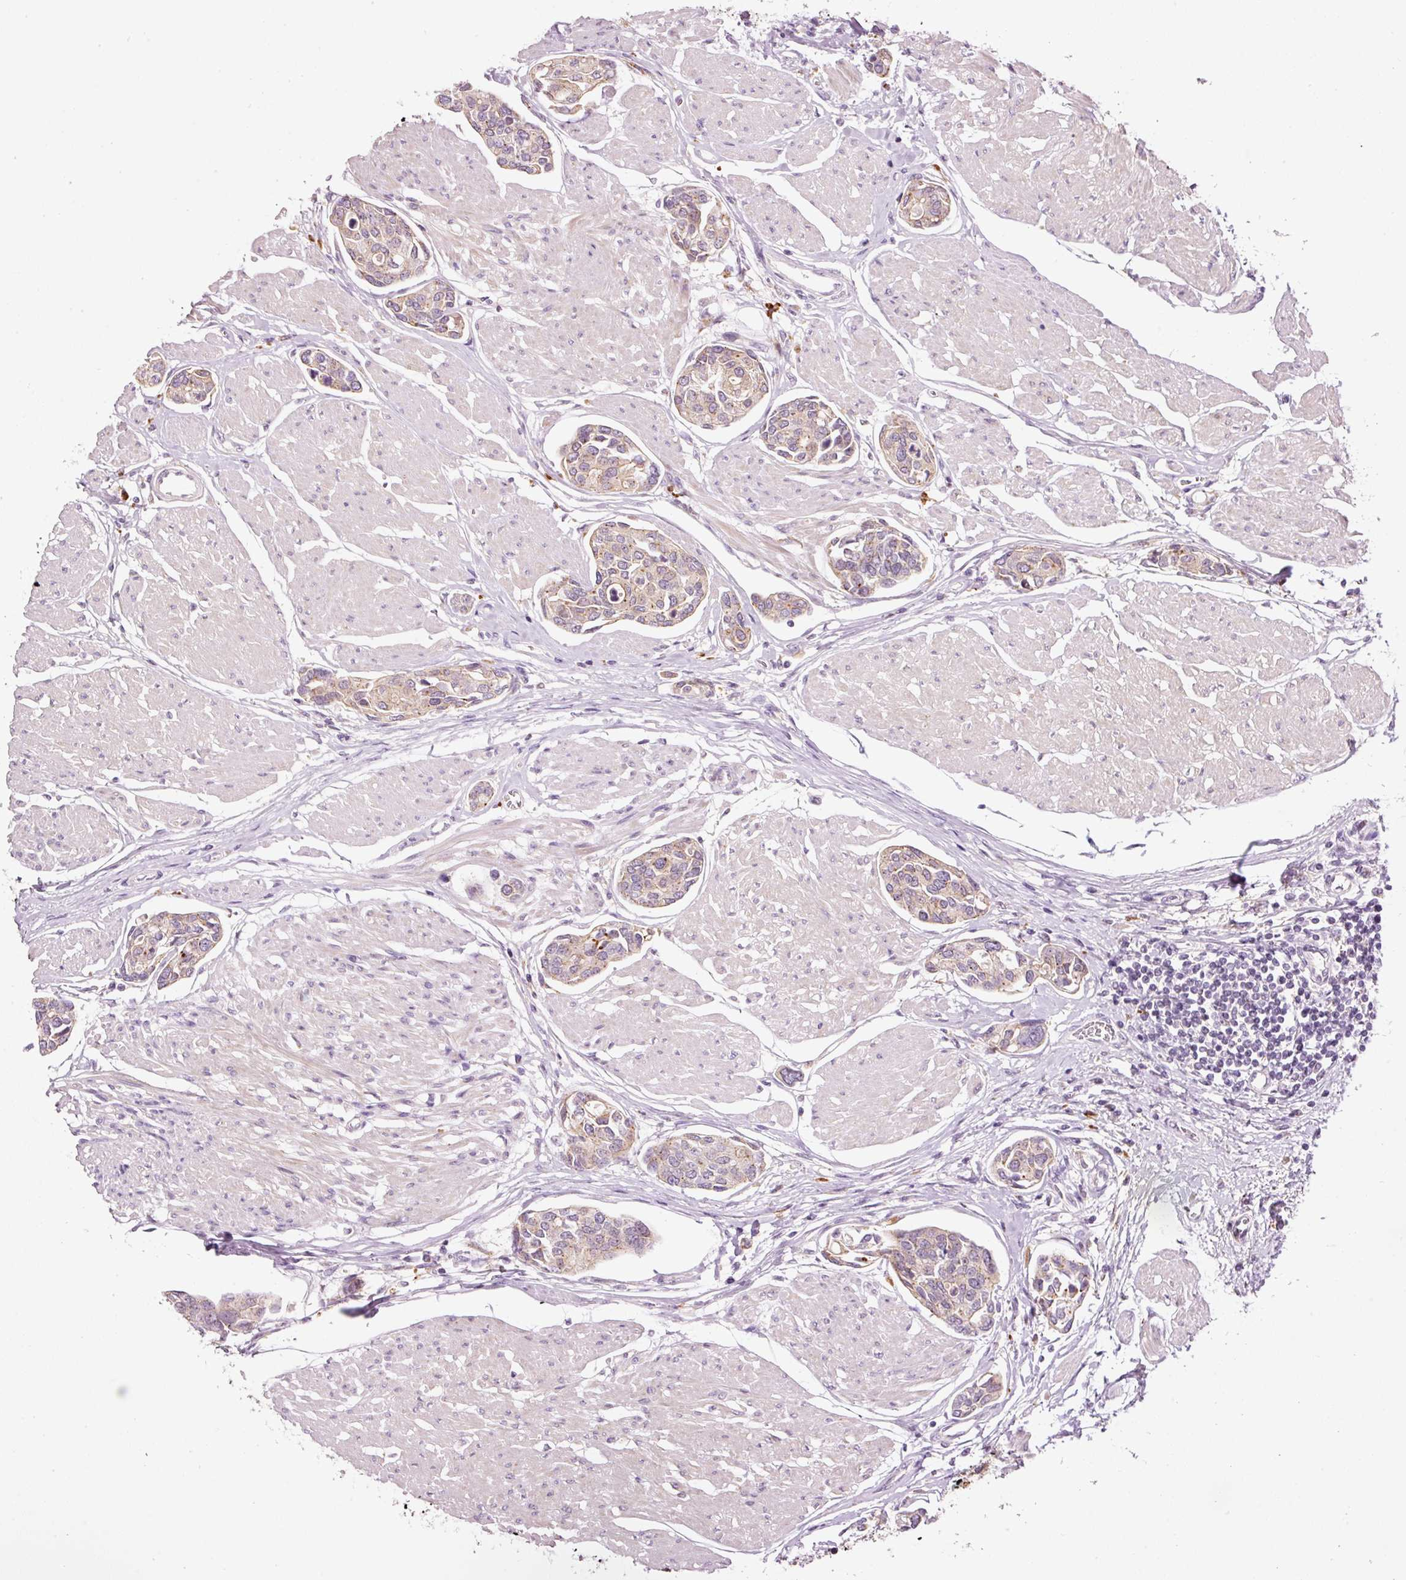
{"staining": {"intensity": "weak", "quantity": ">75%", "location": "cytoplasmic/membranous"}, "tissue": "urothelial cancer", "cell_type": "Tumor cells", "image_type": "cancer", "snomed": [{"axis": "morphology", "description": "Urothelial carcinoma, High grade"}, {"axis": "topography", "description": "Urinary bladder"}], "caption": "This is an image of immunohistochemistry (IHC) staining of urothelial cancer, which shows weak staining in the cytoplasmic/membranous of tumor cells.", "gene": "ZNF639", "patient": {"sex": "male", "age": 78}}